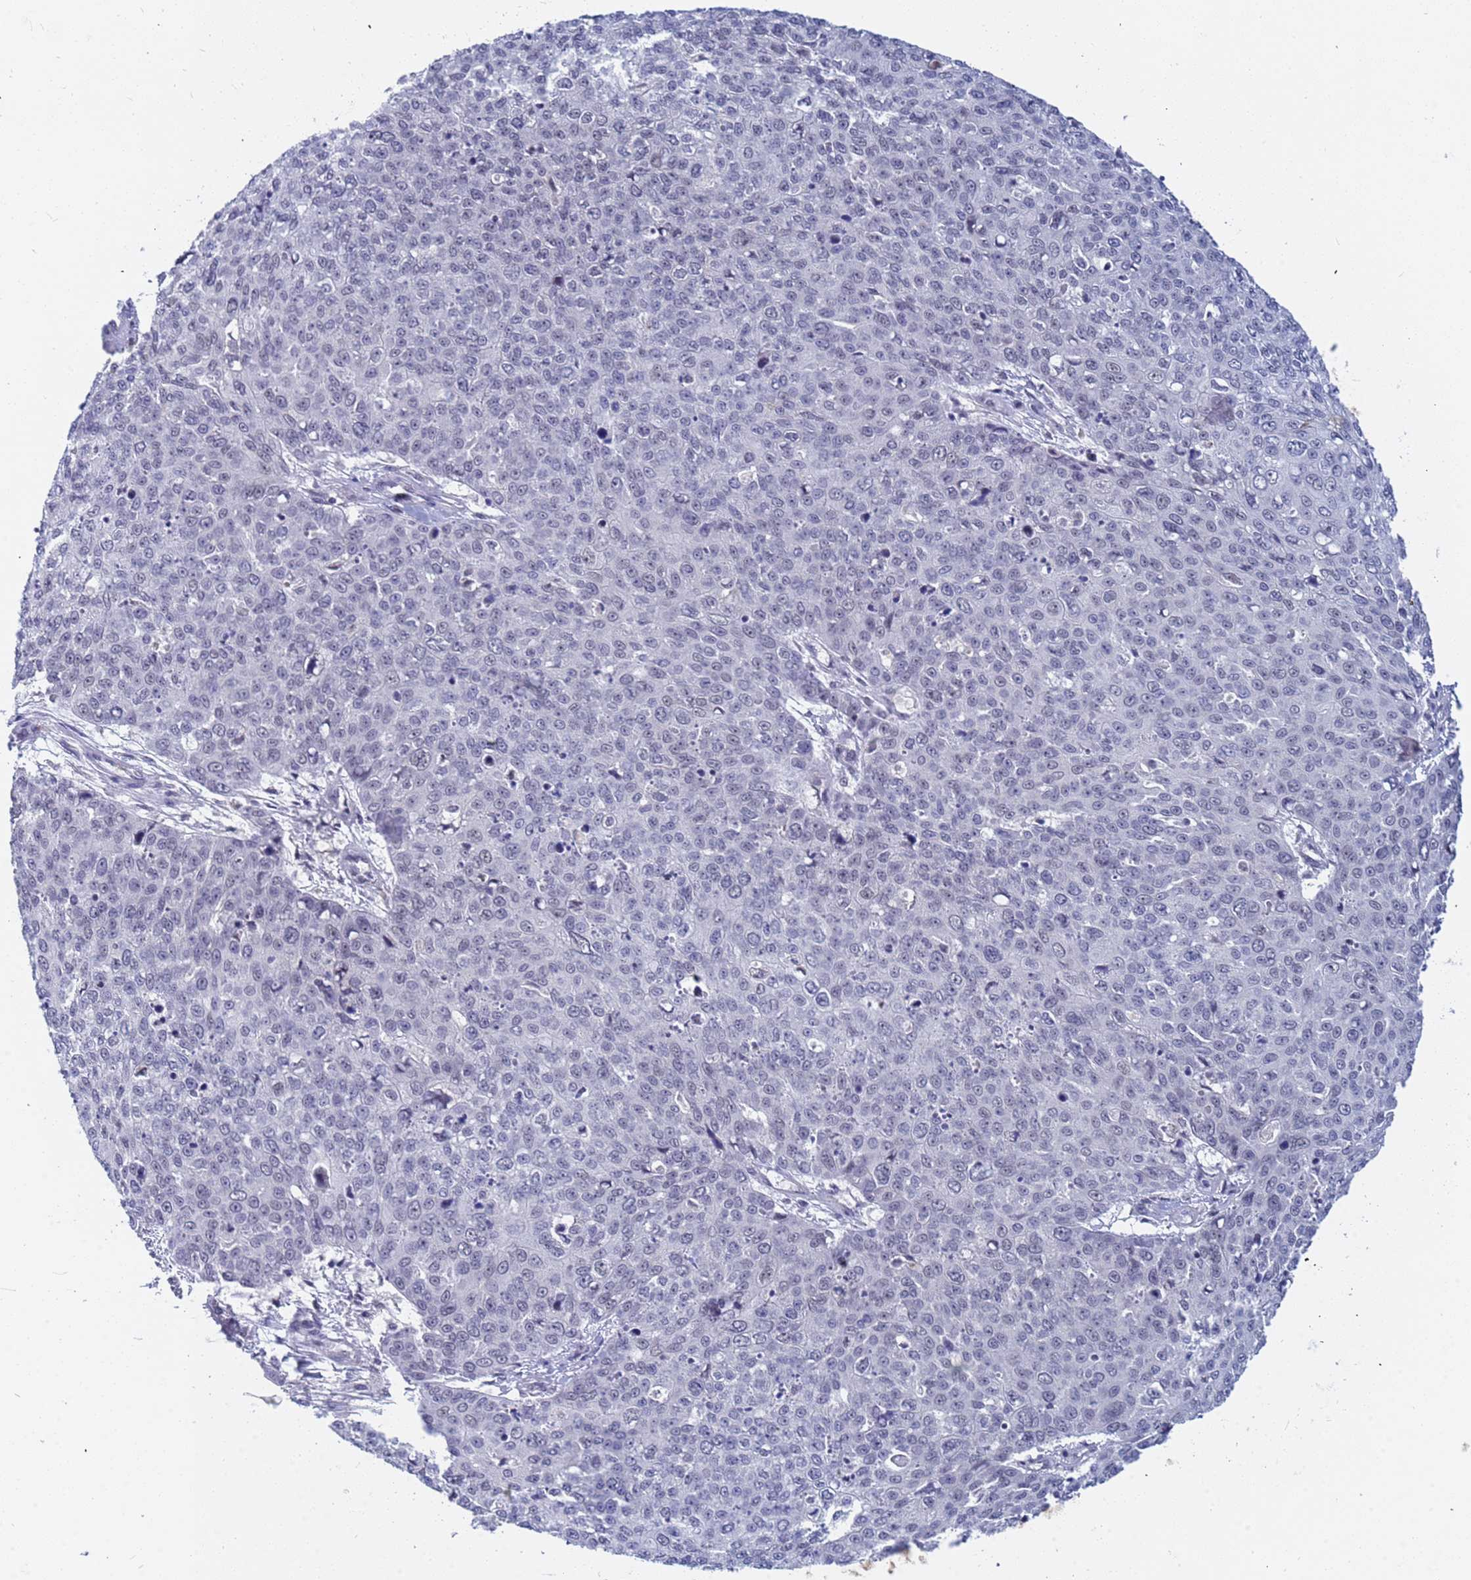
{"staining": {"intensity": "negative", "quantity": "none", "location": "none"}, "tissue": "skin cancer", "cell_type": "Tumor cells", "image_type": "cancer", "snomed": [{"axis": "morphology", "description": "Squamous cell carcinoma, NOS"}, {"axis": "topography", "description": "Skin"}], "caption": "DAB (3,3'-diaminobenzidine) immunohistochemical staining of skin squamous cell carcinoma reveals no significant staining in tumor cells.", "gene": "CXorf65", "patient": {"sex": "male", "age": 71}}